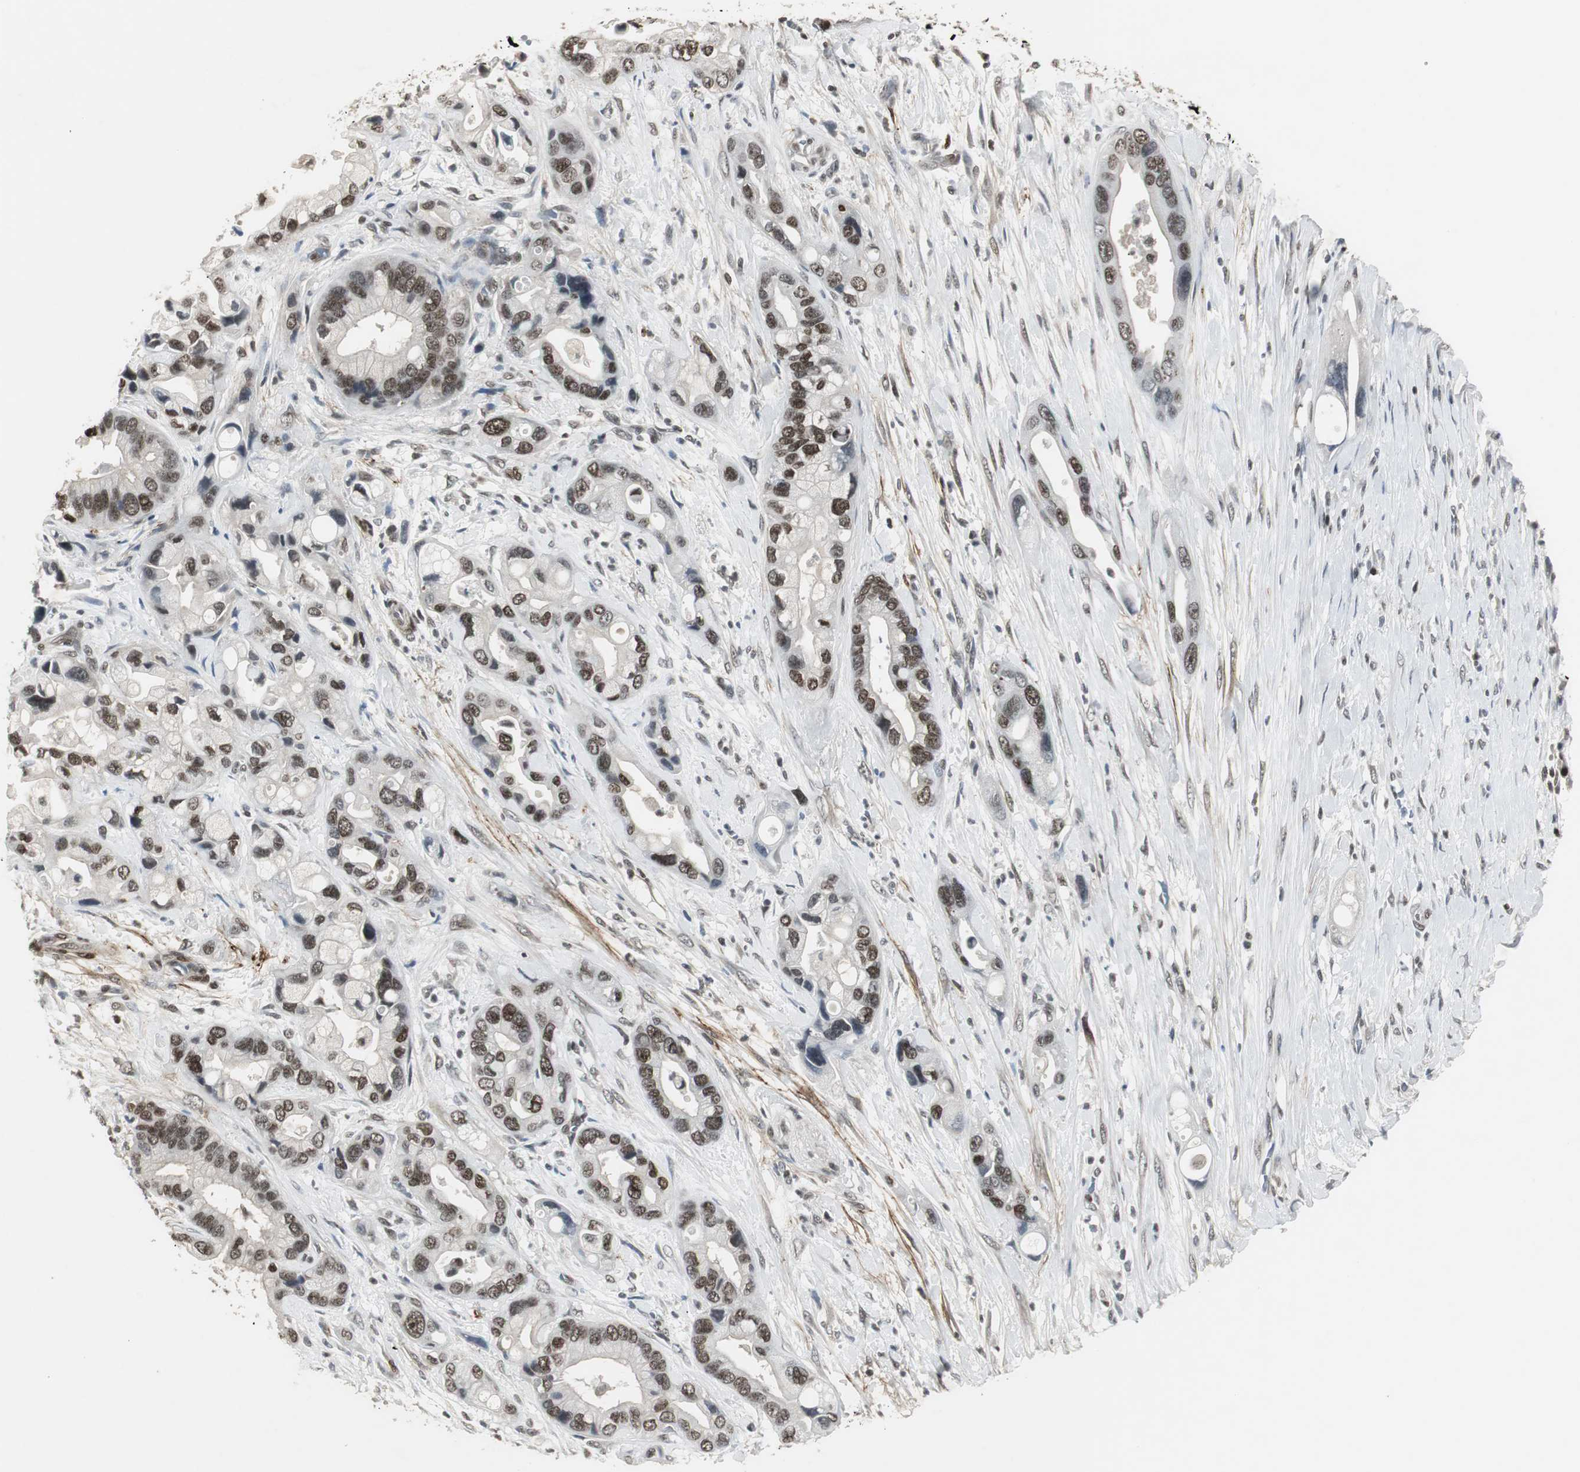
{"staining": {"intensity": "moderate", "quantity": ">75%", "location": "nuclear"}, "tissue": "pancreatic cancer", "cell_type": "Tumor cells", "image_type": "cancer", "snomed": [{"axis": "morphology", "description": "Adenocarcinoma, NOS"}, {"axis": "topography", "description": "Pancreas"}], "caption": "Pancreatic cancer stained for a protein (brown) displays moderate nuclear positive expression in about >75% of tumor cells.", "gene": "MPG", "patient": {"sex": "female", "age": 77}}